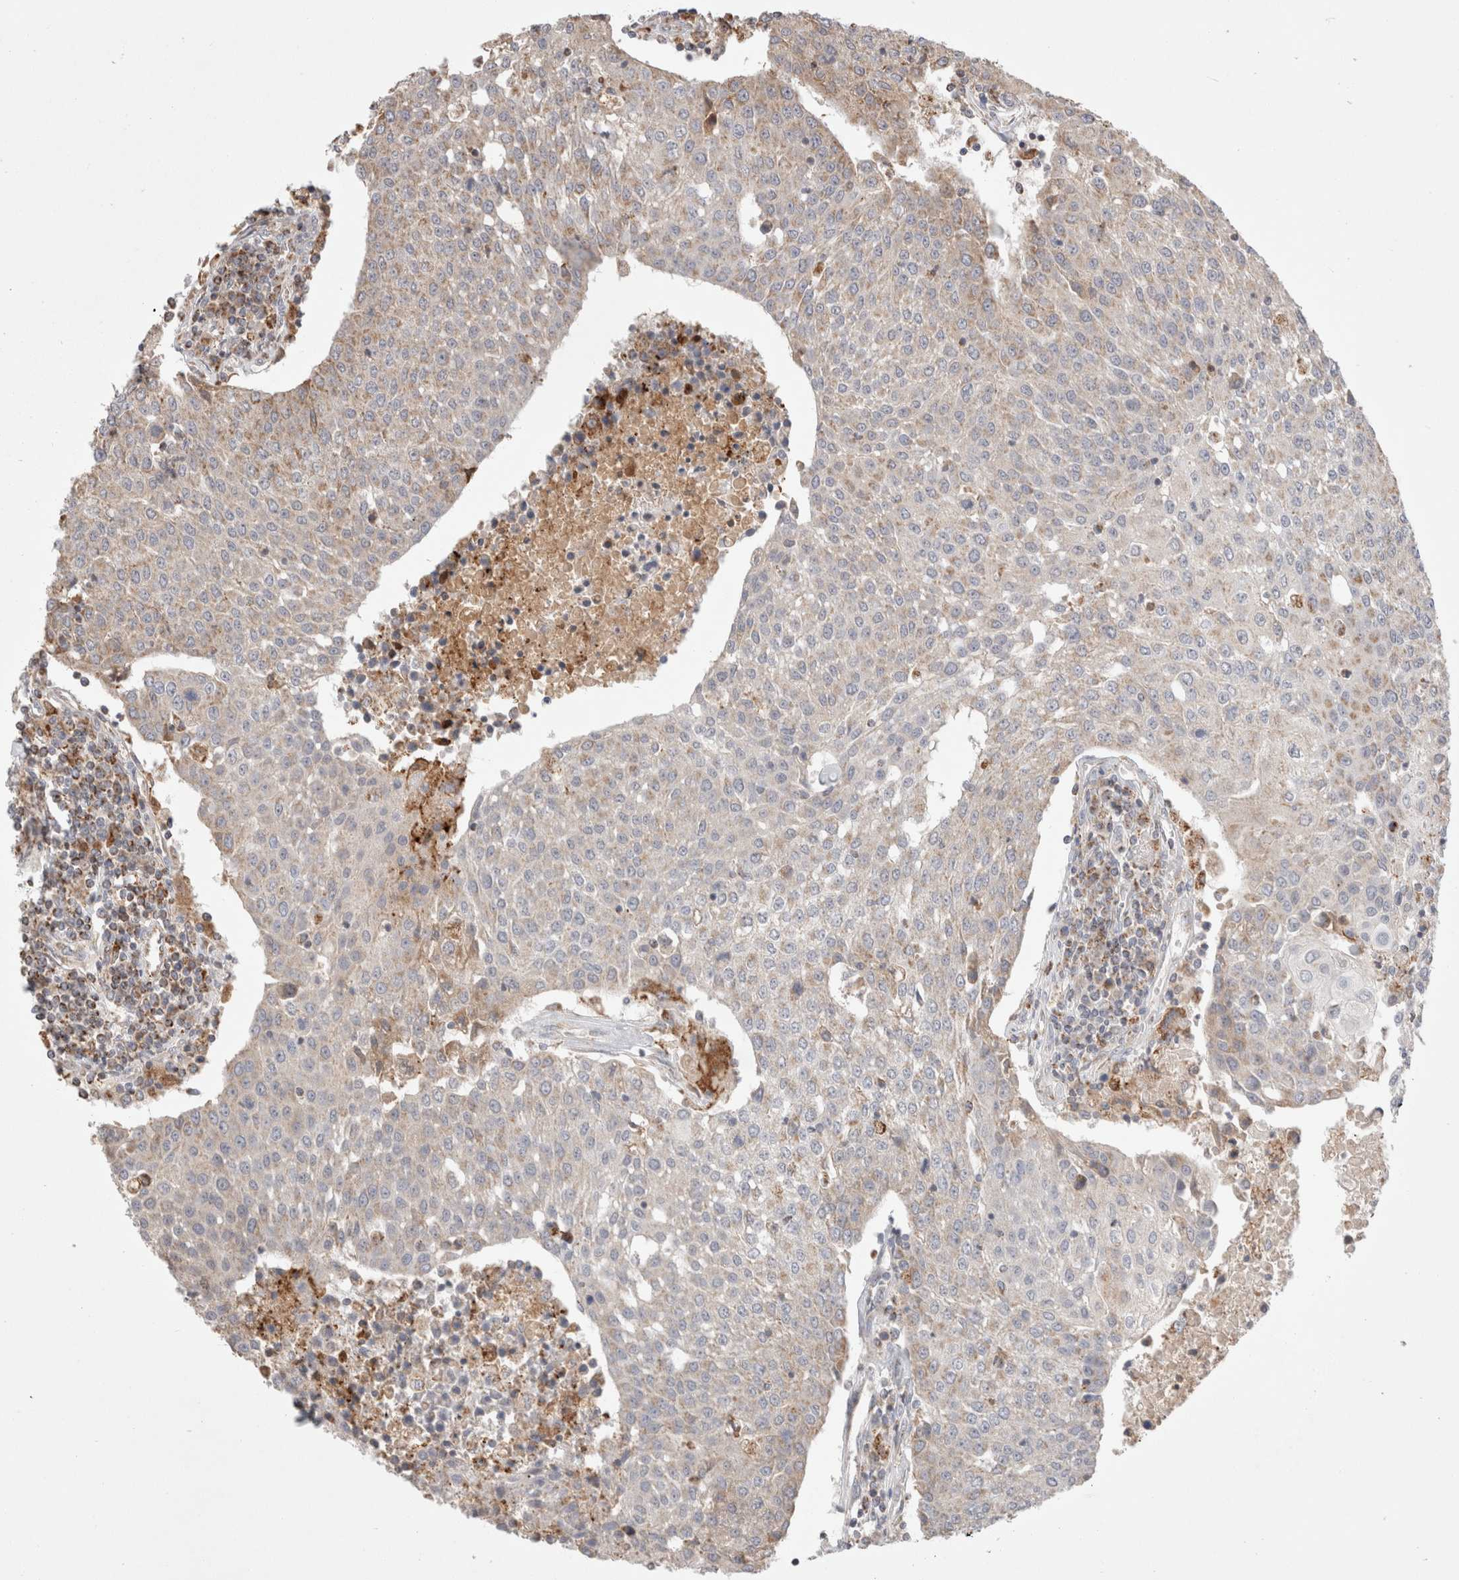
{"staining": {"intensity": "weak", "quantity": "<25%", "location": "cytoplasmic/membranous"}, "tissue": "urothelial cancer", "cell_type": "Tumor cells", "image_type": "cancer", "snomed": [{"axis": "morphology", "description": "Urothelial carcinoma, High grade"}, {"axis": "topography", "description": "Urinary bladder"}], "caption": "Immunohistochemistry of human urothelial cancer exhibits no staining in tumor cells. (Stains: DAB IHC with hematoxylin counter stain, Microscopy: brightfield microscopy at high magnification).", "gene": "HROB", "patient": {"sex": "female", "age": 85}}